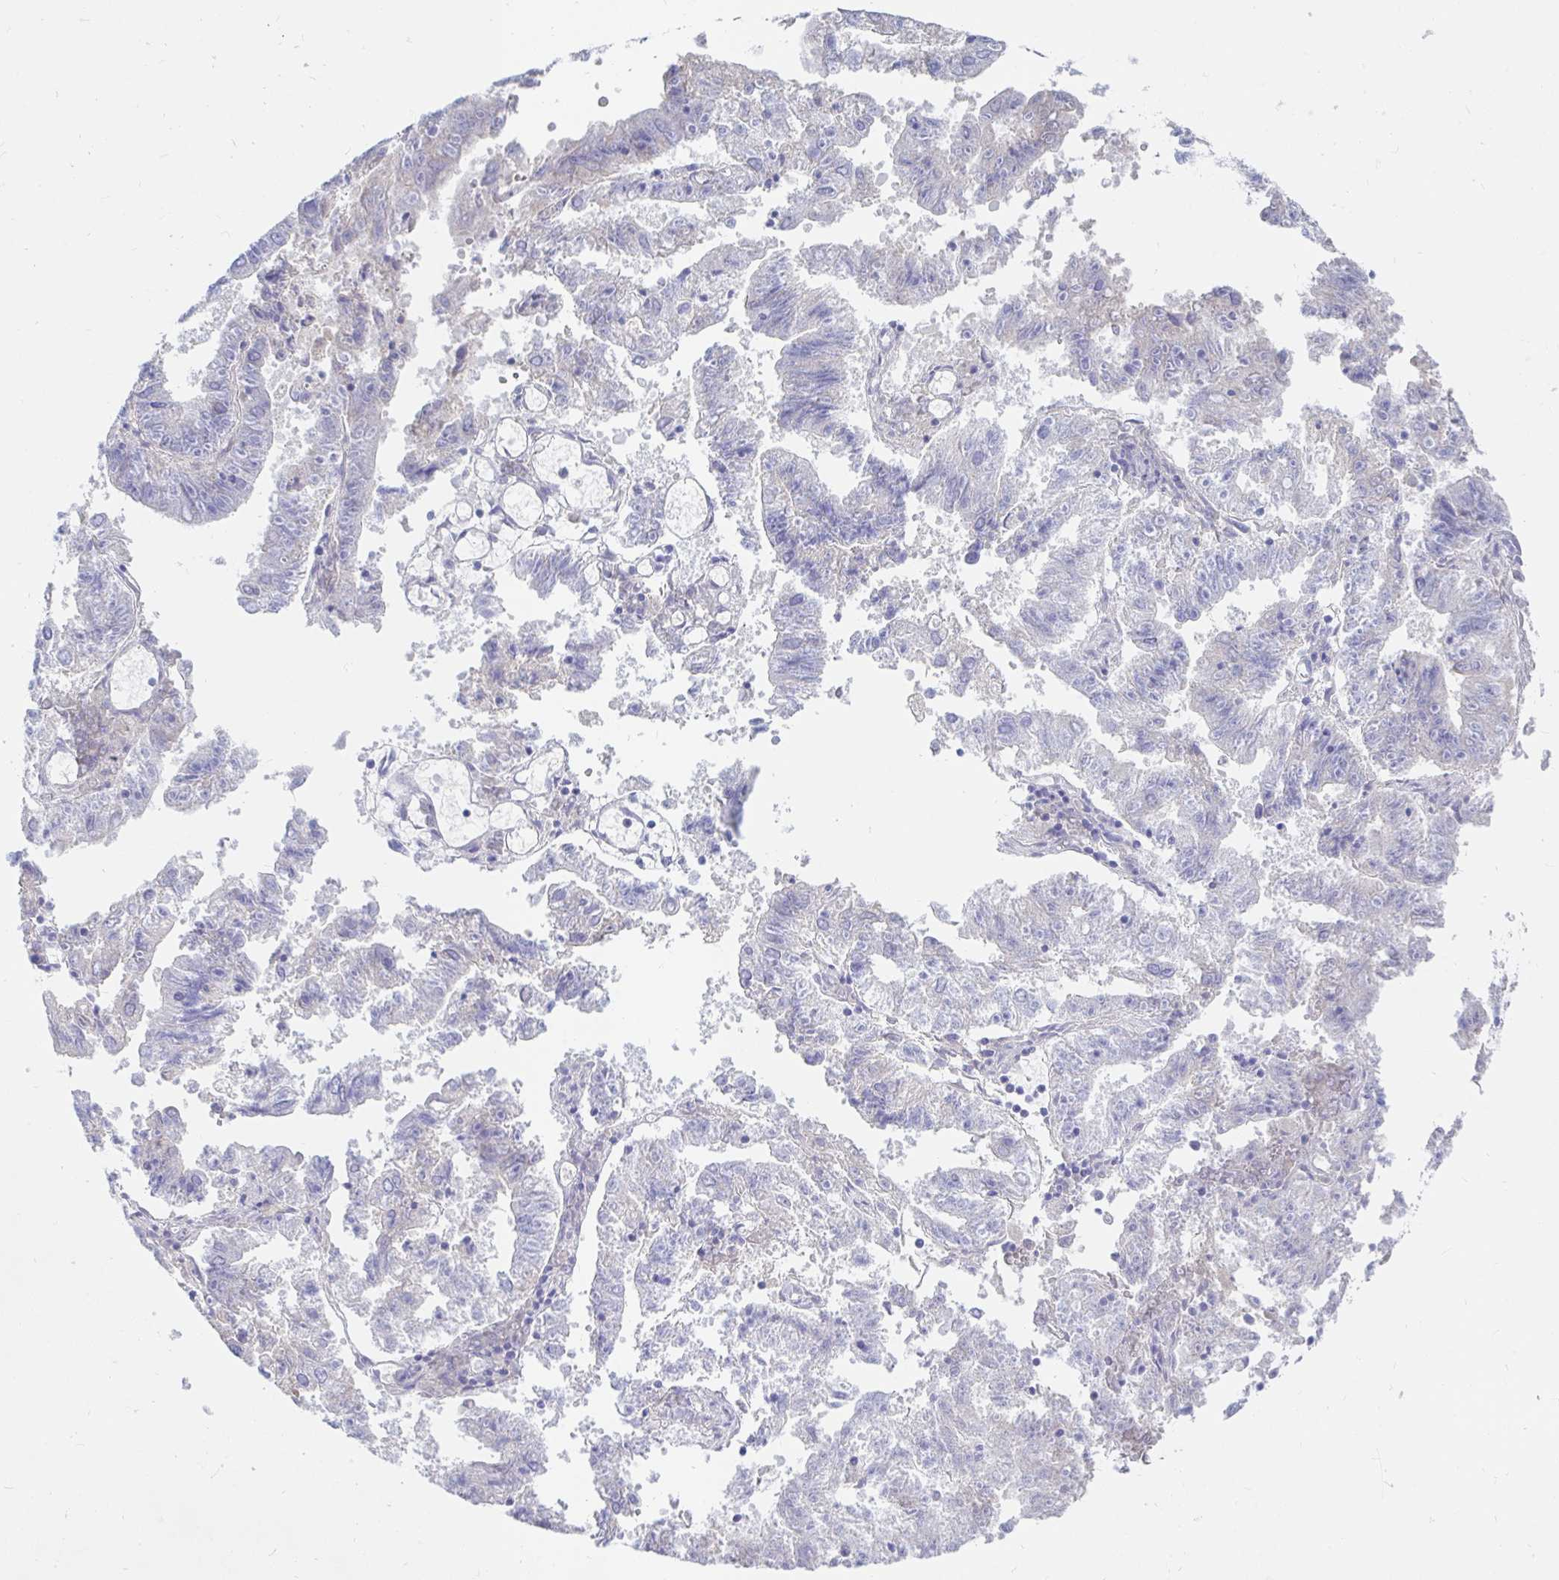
{"staining": {"intensity": "negative", "quantity": "none", "location": "none"}, "tissue": "endometrial cancer", "cell_type": "Tumor cells", "image_type": "cancer", "snomed": [{"axis": "morphology", "description": "Adenocarcinoma, NOS"}, {"axis": "topography", "description": "Endometrium"}], "caption": "This is a image of IHC staining of endometrial cancer, which shows no expression in tumor cells.", "gene": "NR2E1", "patient": {"sex": "female", "age": 82}}